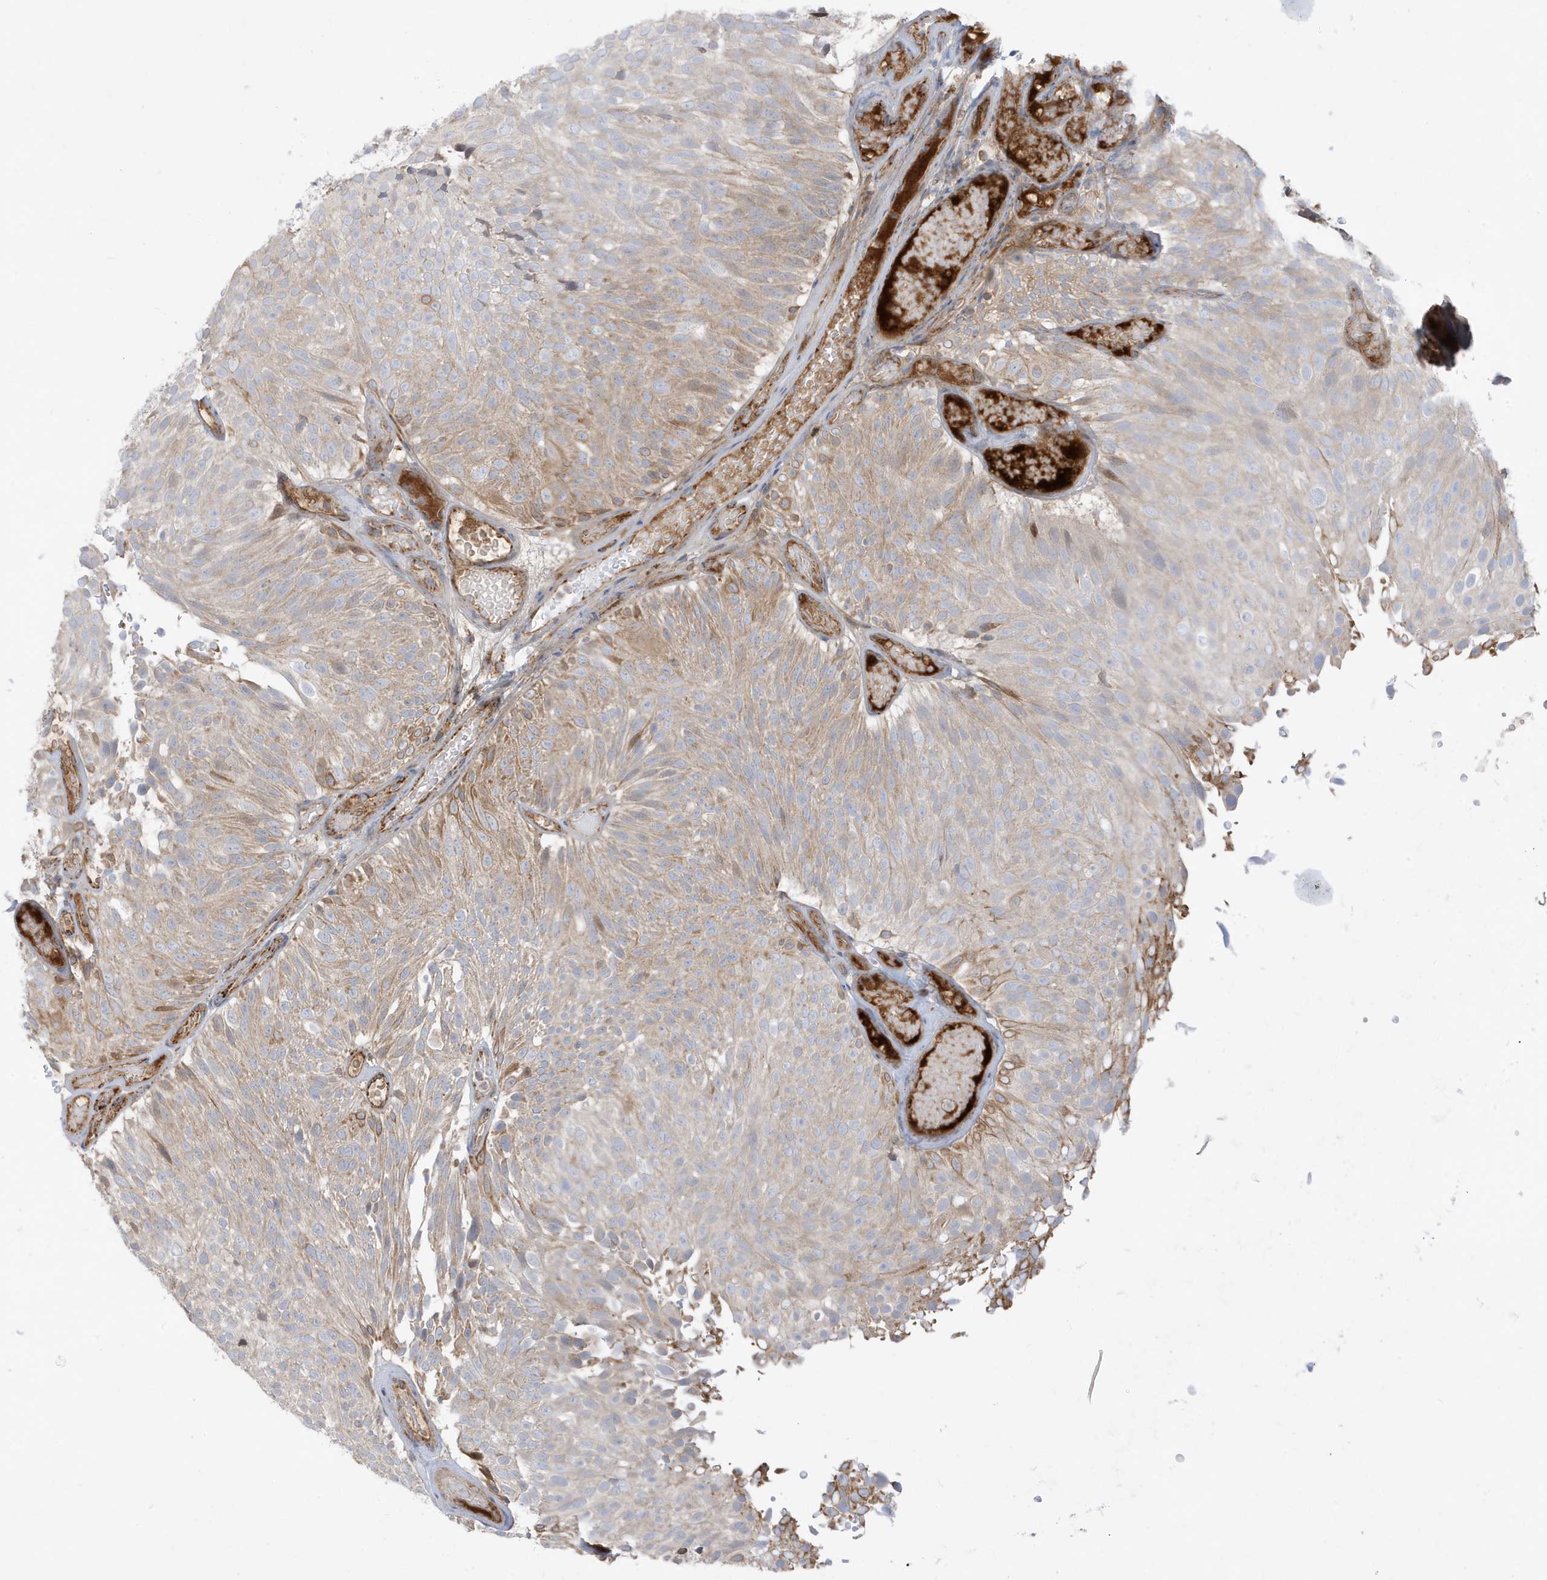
{"staining": {"intensity": "weak", "quantity": "25%-75%", "location": "cytoplasmic/membranous"}, "tissue": "urothelial cancer", "cell_type": "Tumor cells", "image_type": "cancer", "snomed": [{"axis": "morphology", "description": "Urothelial carcinoma, Low grade"}, {"axis": "topography", "description": "Urinary bladder"}], "caption": "Human low-grade urothelial carcinoma stained with a protein marker exhibits weak staining in tumor cells.", "gene": "IFT57", "patient": {"sex": "male", "age": 78}}